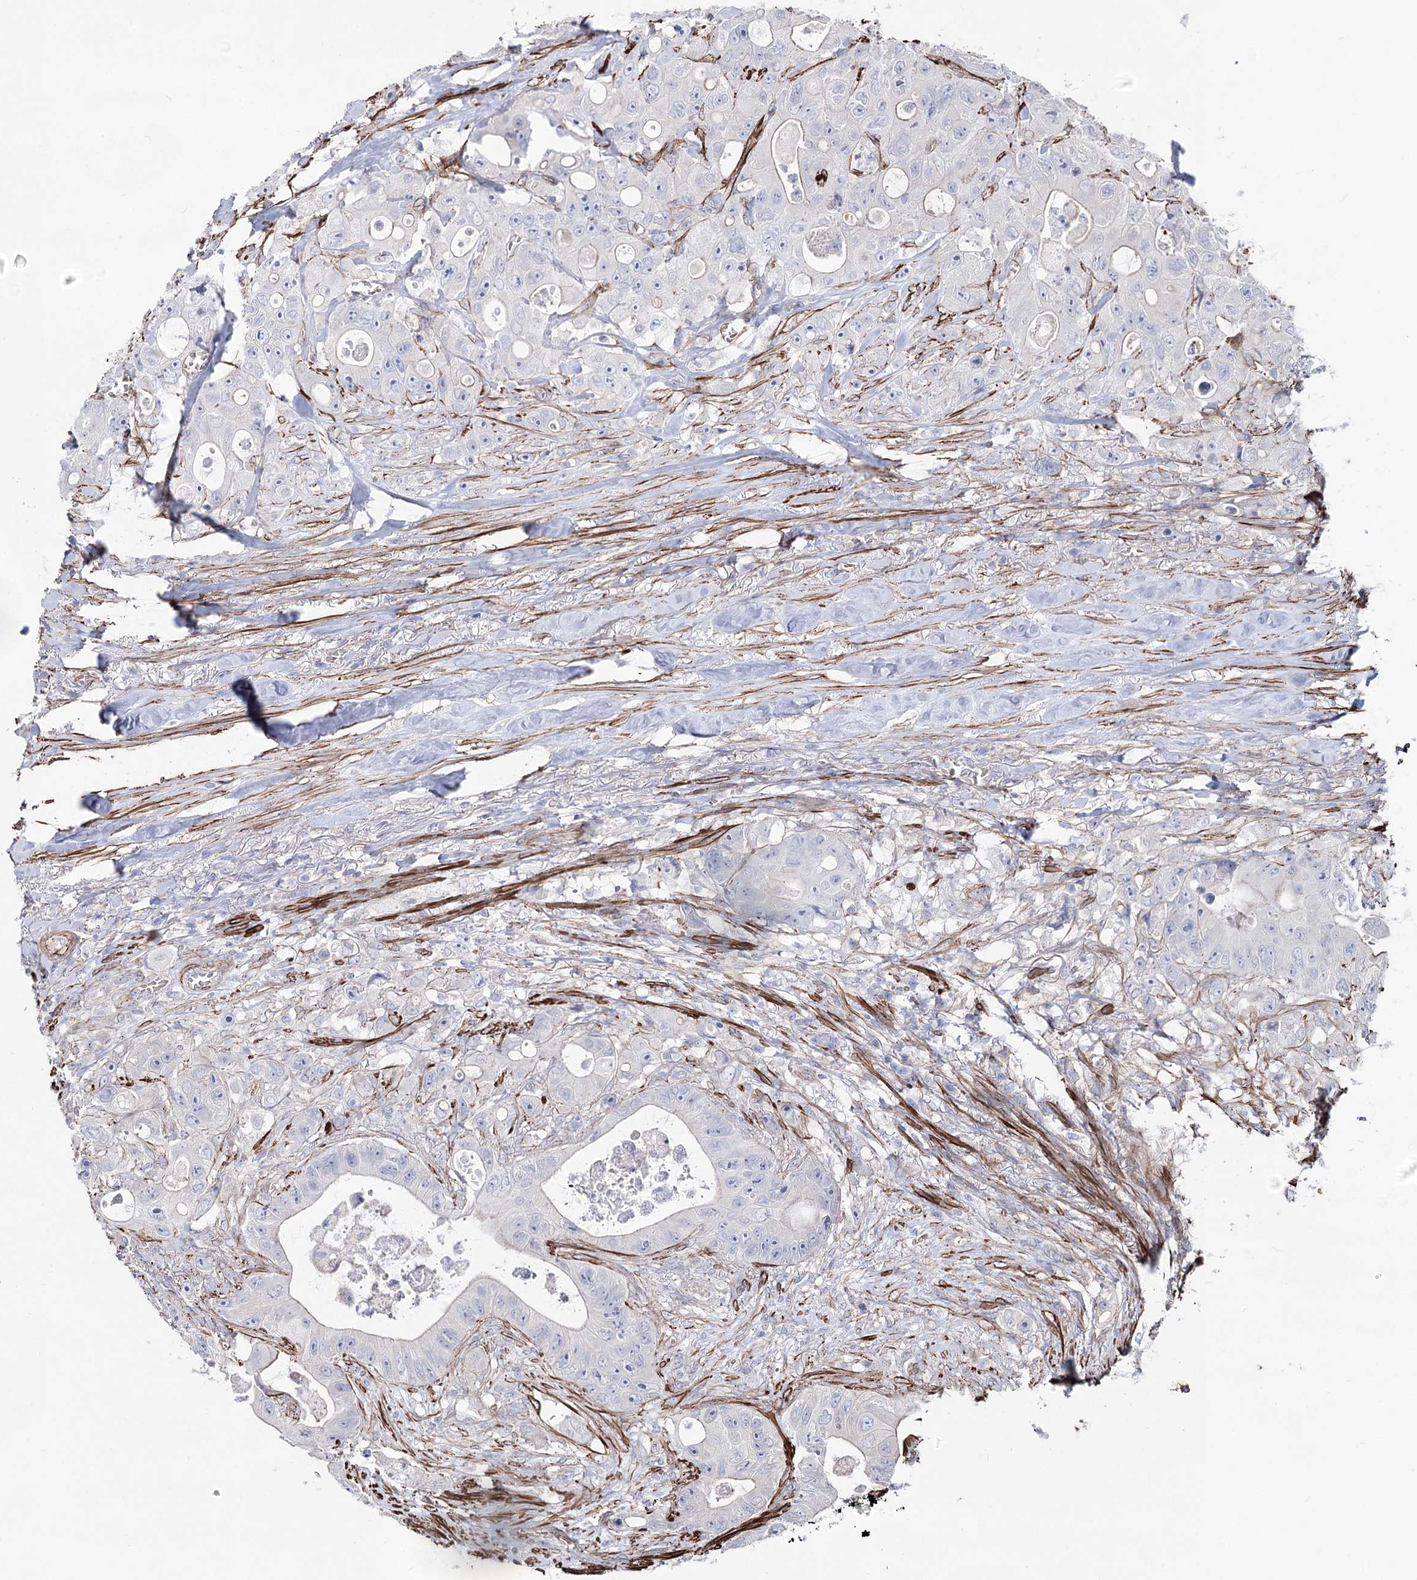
{"staining": {"intensity": "negative", "quantity": "none", "location": "none"}, "tissue": "colorectal cancer", "cell_type": "Tumor cells", "image_type": "cancer", "snomed": [{"axis": "morphology", "description": "Adenocarcinoma, NOS"}, {"axis": "topography", "description": "Colon"}], "caption": "Immunohistochemical staining of colorectal adenocarcinoma shows no significant positivity in tumor cells.", "gene": "ARHGAP20", "patient": {"sex": "female", "age": 46}}